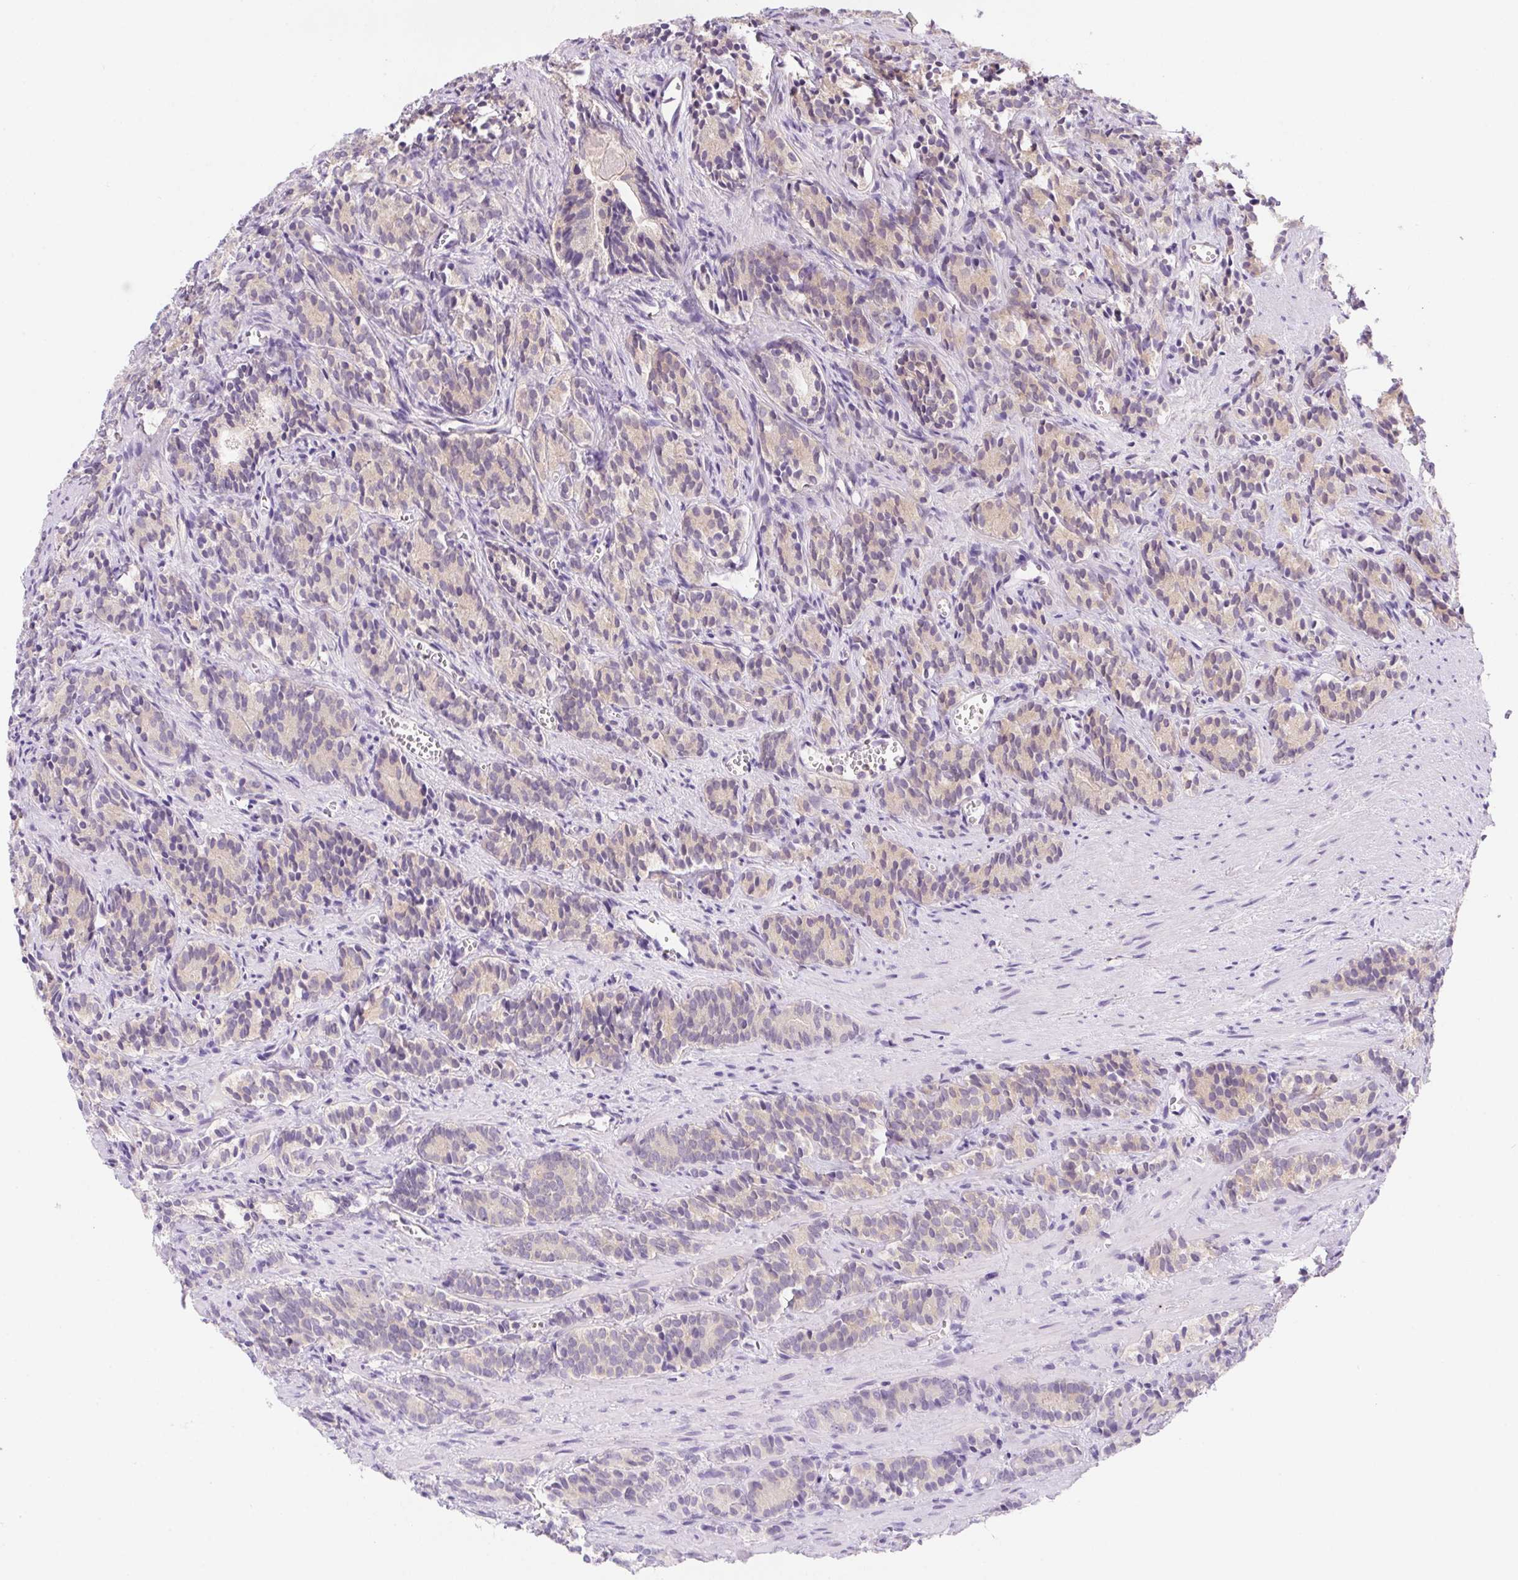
{"staining": {"intensity": "weak", "quantity": "<25%", "location": "cytoplasmic/membranous"}, "tissue": "prostate cancer", "cell_type": "Tumor cells", "image_type": "cancer", "snomed": [{"axis": "morphology", "description": "Adenocarcinoma, High grade"}, {"axis": "topography", "description": "Prostate"}], "caption": "A photomicrograph of human prostate cancer (adenocarcinoma (high-grade)) is negative for staining in tumor cells.", "gene": "PRKAA1", "patient": {"sex": "male", "age": 84}}